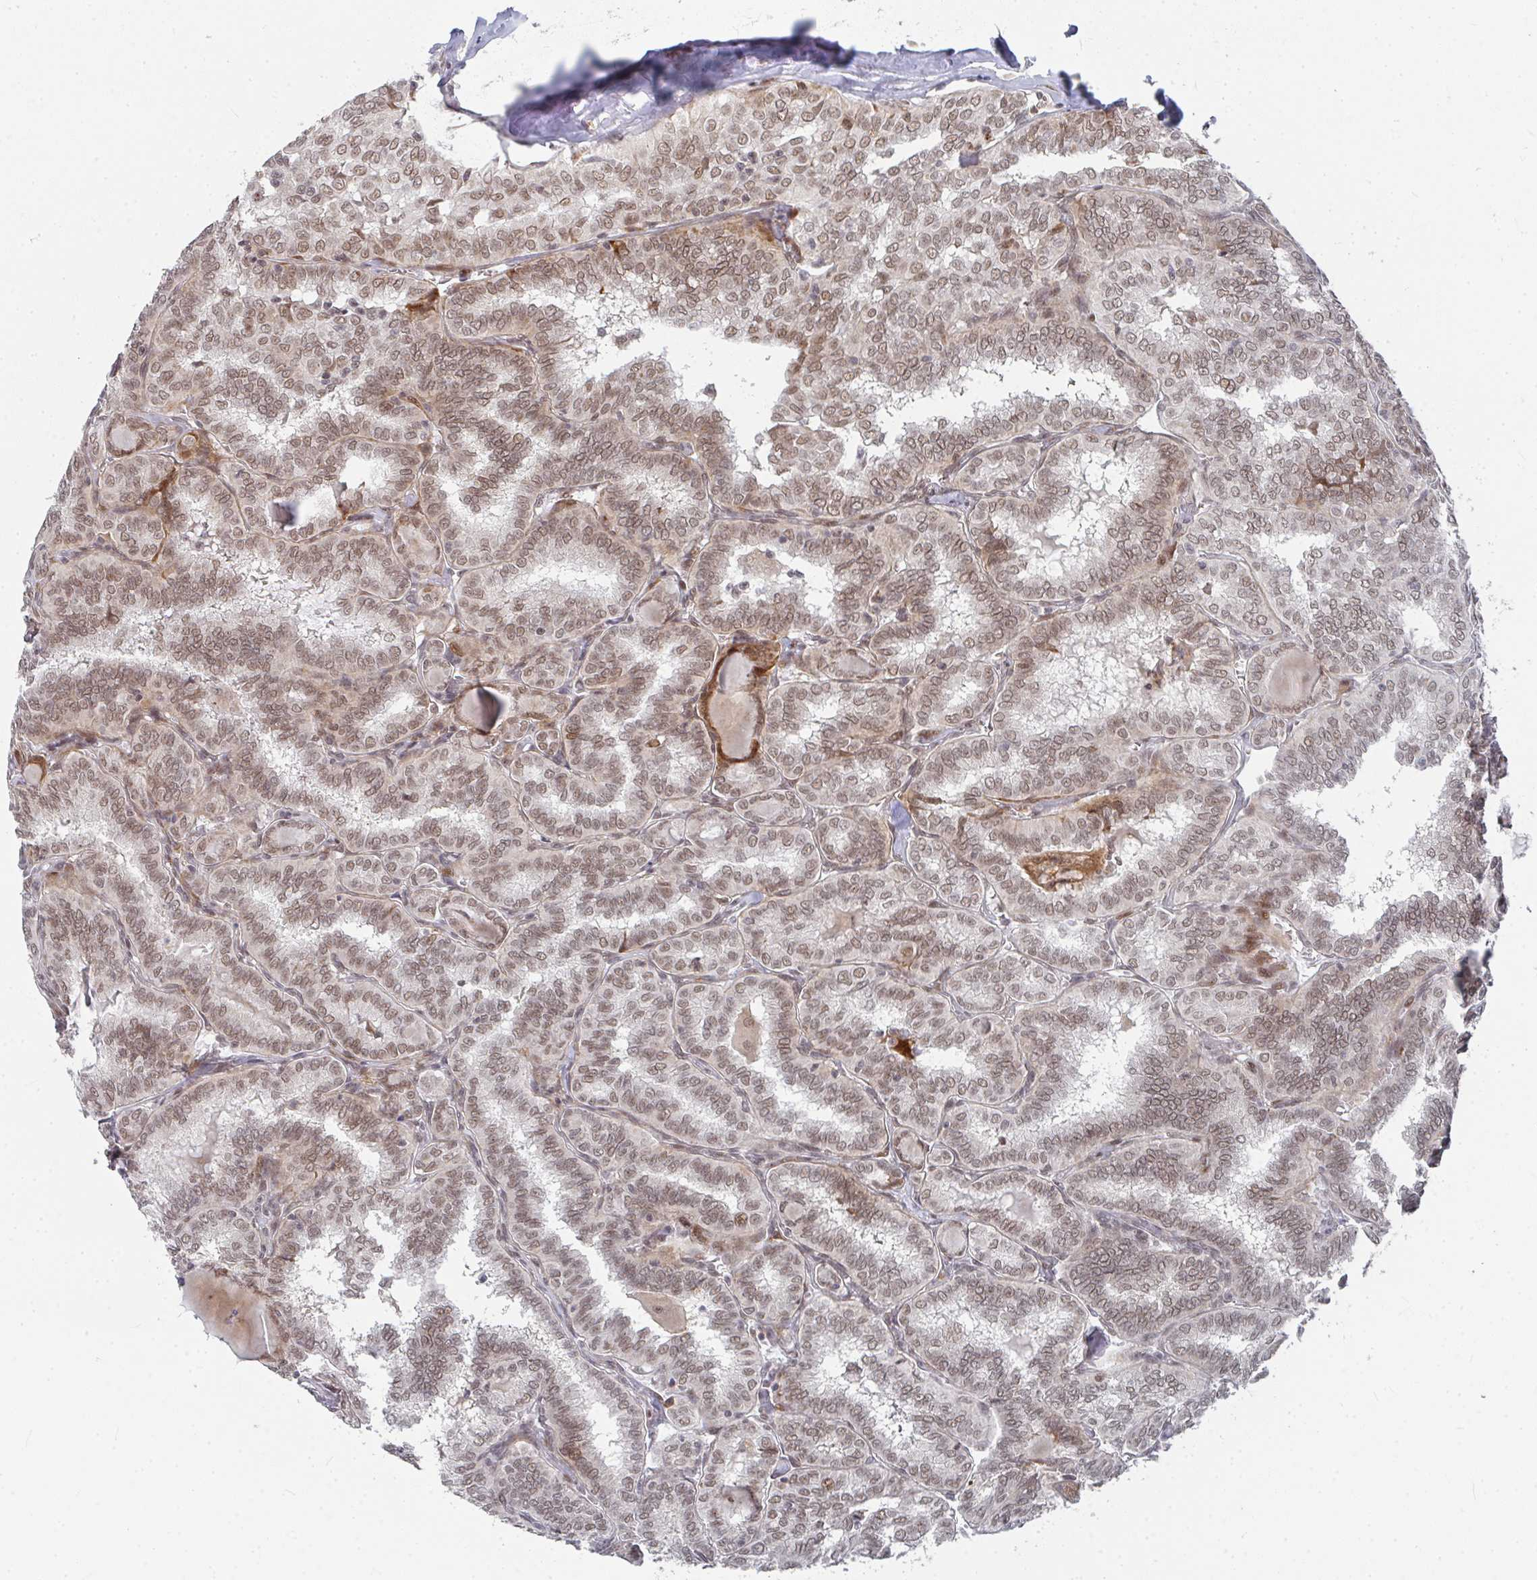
{"staining": {"intensity": "moderate", "quantity": ">75%", "location": "nuclear"}, "tissue": "thyroid cancer", "cell_type": "Tumor cells", "image_type": "cancer", "snomed": [{"axis": "morphology", "description": "Papillary adenocarcinoma, NOS"}, {"axis": "topography", "description": "Thyroid gland"}], "caption": "This histopathology image displays IHC staining of thyroid cancer (papillary adenocarcinoma), with medium moderate nuclear expression in about >75% of tumor cells.", "gene": "RBBP5", "patient": {"sex": "female", "age": 30}}